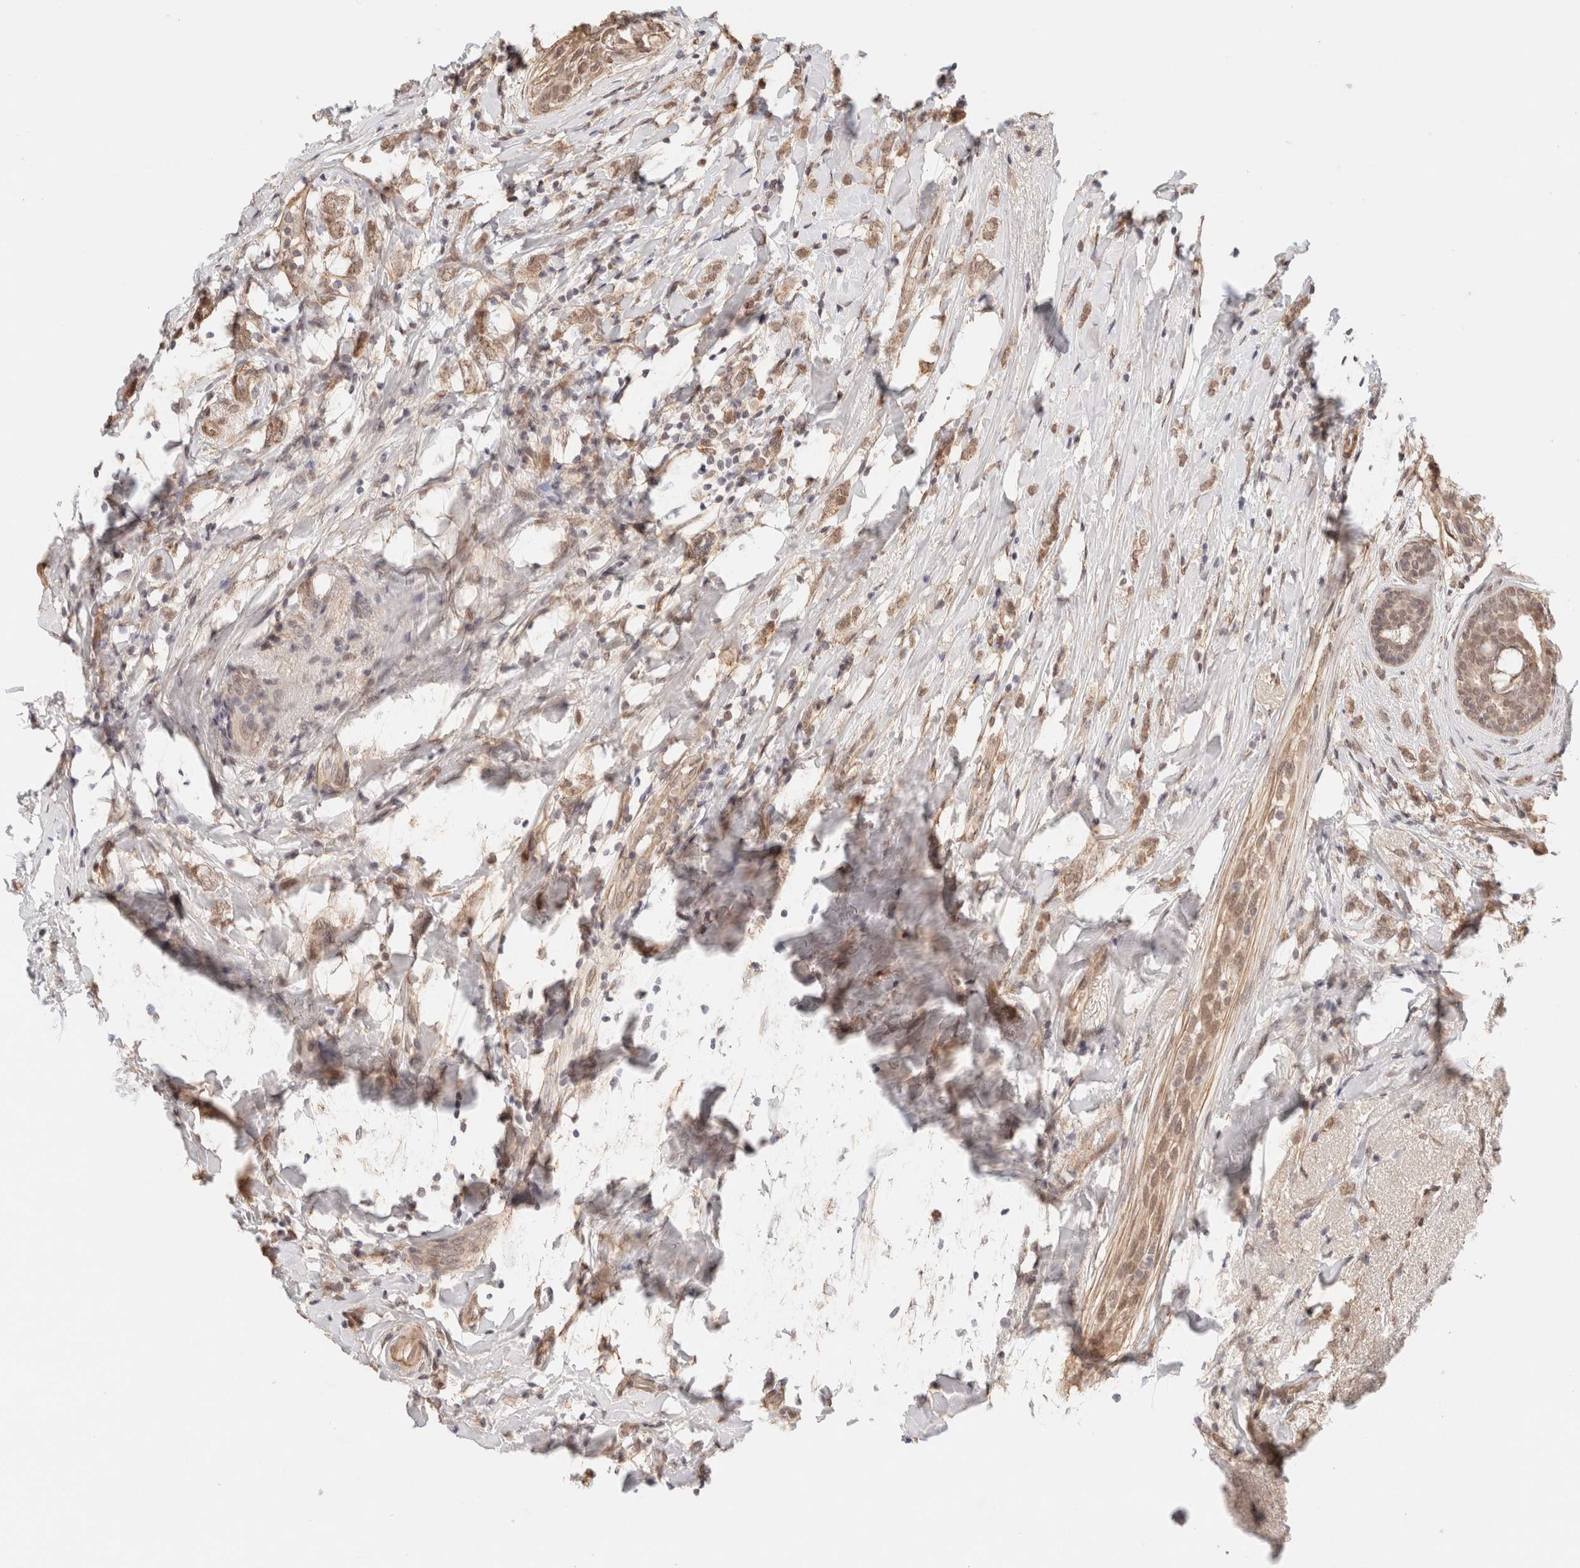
{"staining": {"intensity": "moderate", "quantity": ">75%", "location": "nuclear"}, "tissue": "breast cancer", "cell_type": "Tumor cells", "image_type": "cancer", "snomed": [{"axis": "morphology", "description": "Normal tissue, NOS"}, {"axis": "morphology", "description": "Lobular carcinoma"}, {"axis": "topography", "description": "Breast"}], "caption": "The histopathology image shows staining of lobular carcinoma (breast), revealing moderate nuclear protein staining (brown color) within tumor cells.", "gene": "BRPF3", "patient": {"sex": "female", "age": 47}}